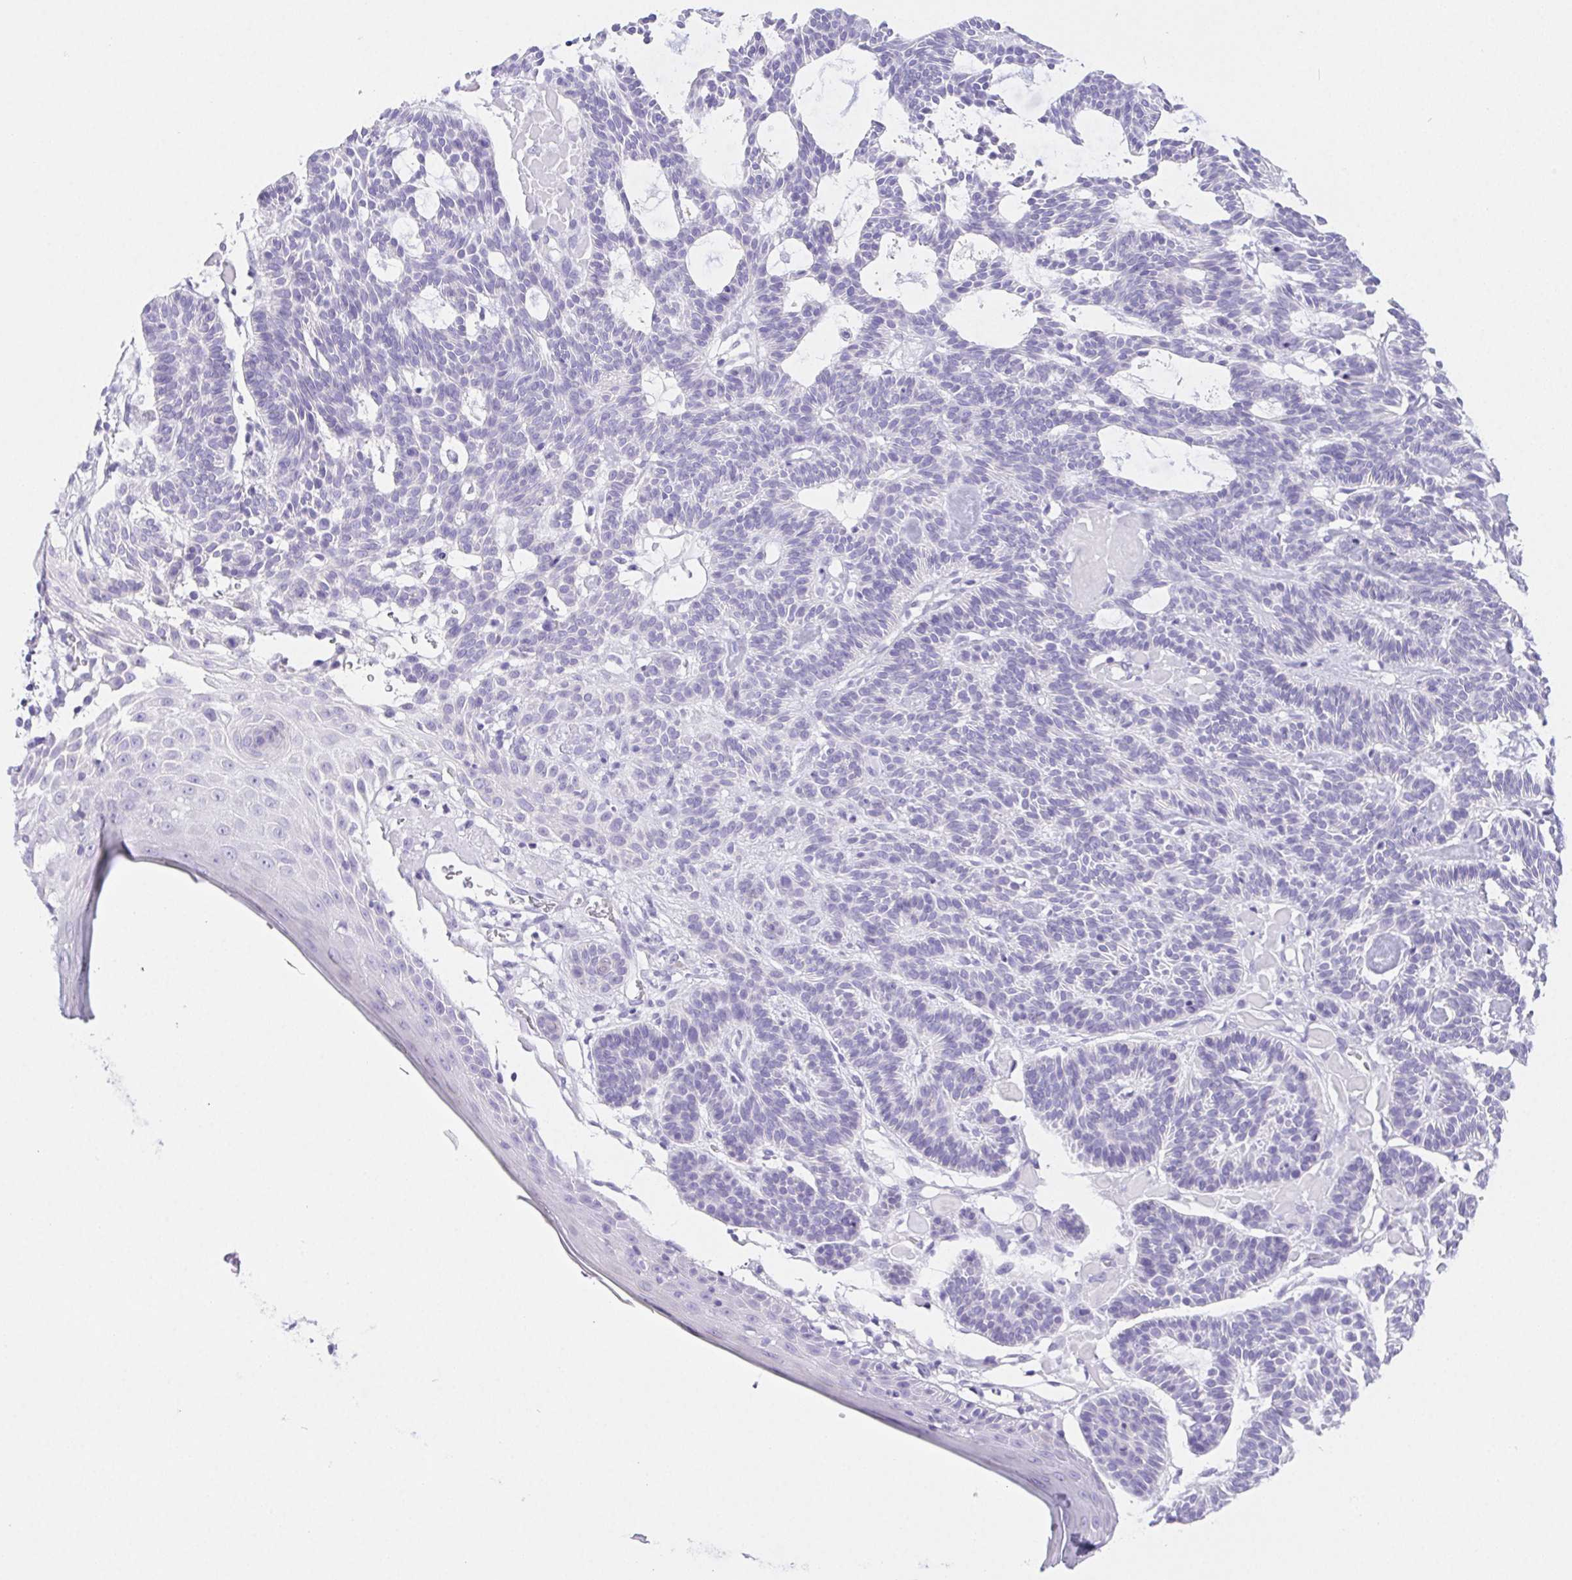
{"staining": {"intensity": "negative", "quantity": "none", "location": "none"}, "tissue": "skin cancer", "cell_type": "Tumor cells", "image_type": "cancer", "snomed": [{"axis": "morphology", "description": "Basal cell carcinoma"}, {"axis": "topography", "description": "Skin"}], "caption": "Protein analysis of skin cancer displays no significant staining in tumor cells.", "gene": "PNLIP", "patient": {"sex": "male", "age": 85}}